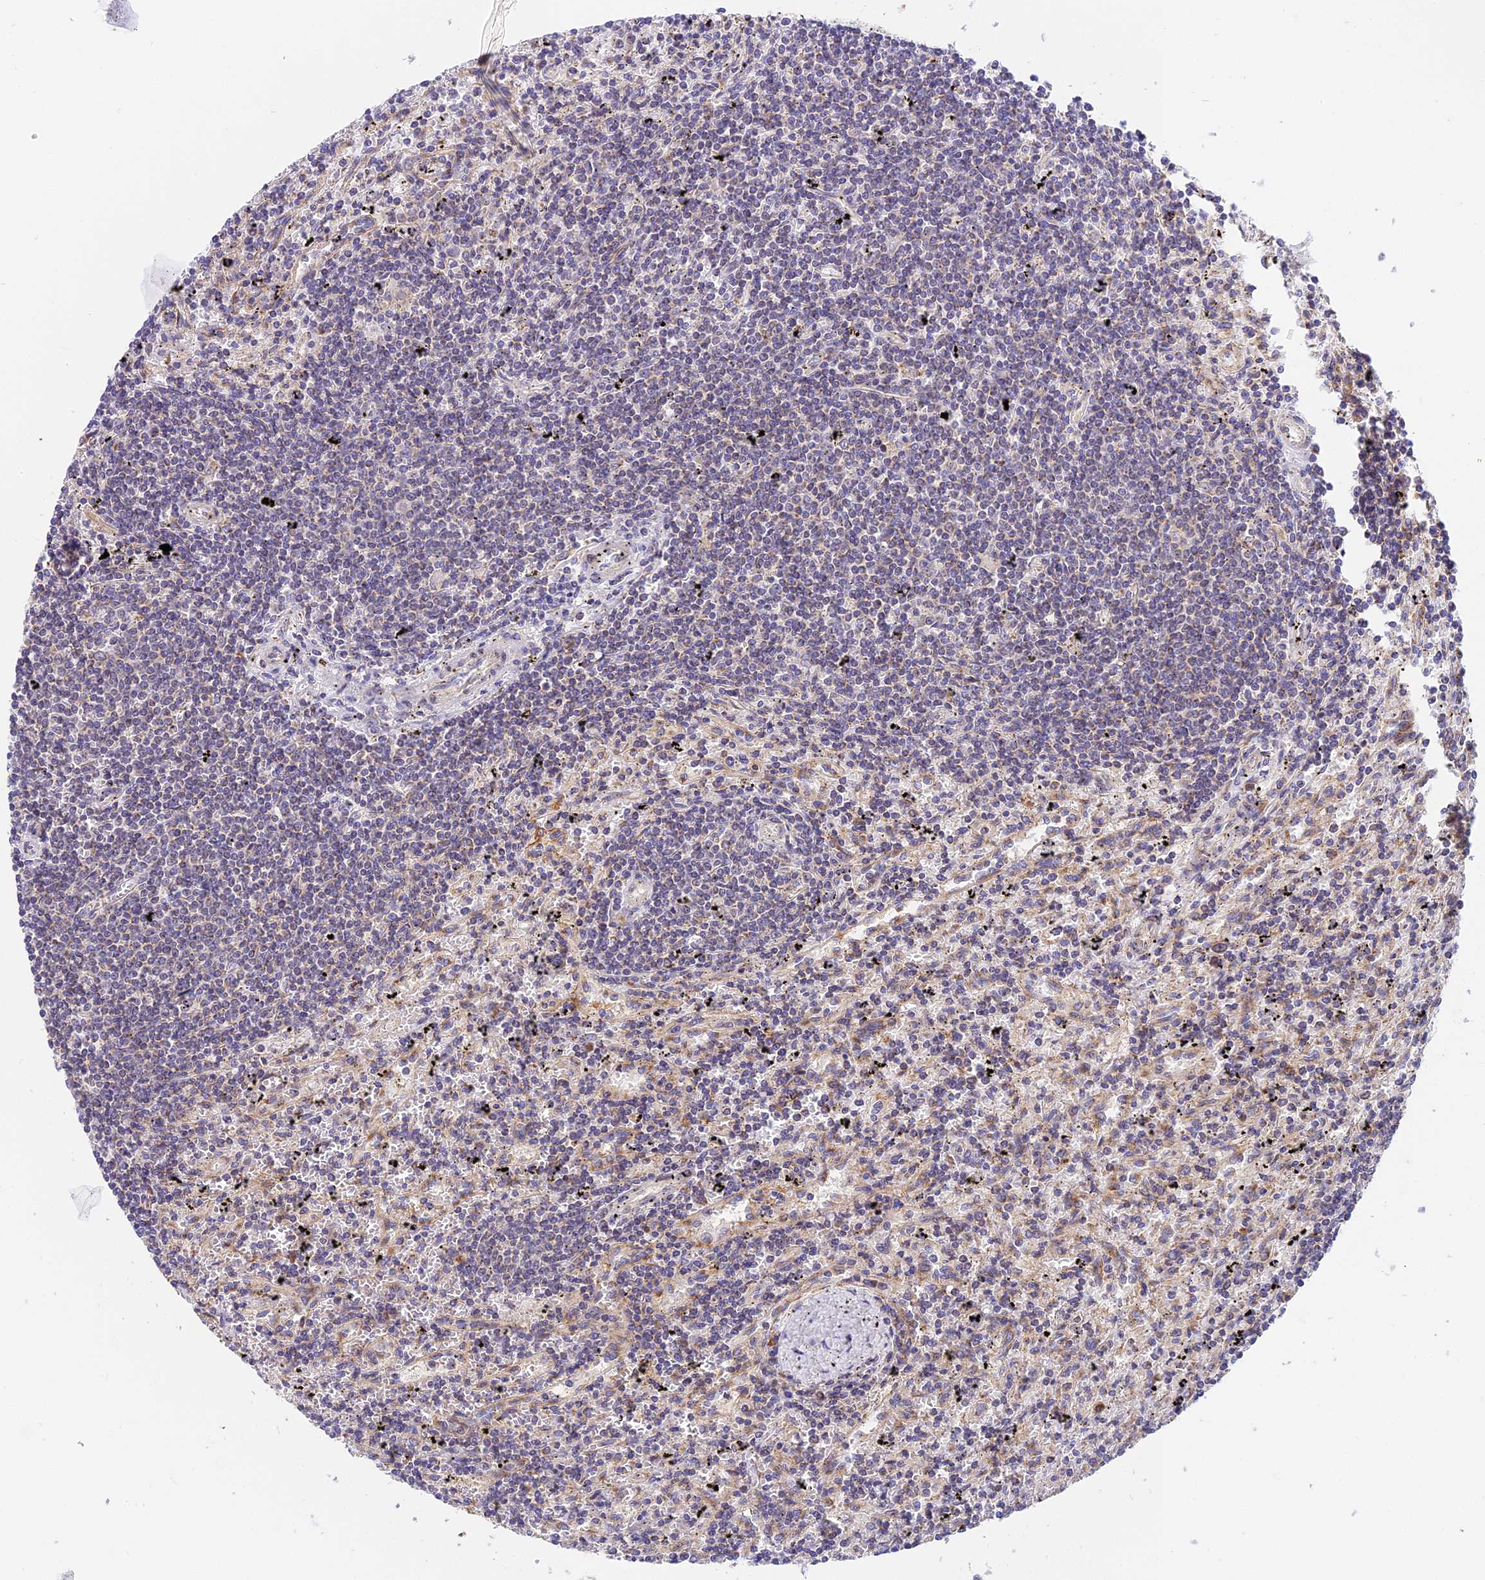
{"staining": {"intensity": "negative", "quantity": "none", "location": "none"}, "tissue": "lymphoma", "cell_type": "Tumor cells", "image_type": "cancer", "snomed": [{"axis": "morphology", "description": "Malignant lymphoma, non-Hodgkin's type, Low grade"}, {"axis": "topography", "description": "Spleen"}], "caption": "This is an immunohistochemistry (IHC) micrograph of lymphoma. There is no expression in tumor cells.", "gene": "MRAS", "patient": {"sex": "male", "age": 76}}